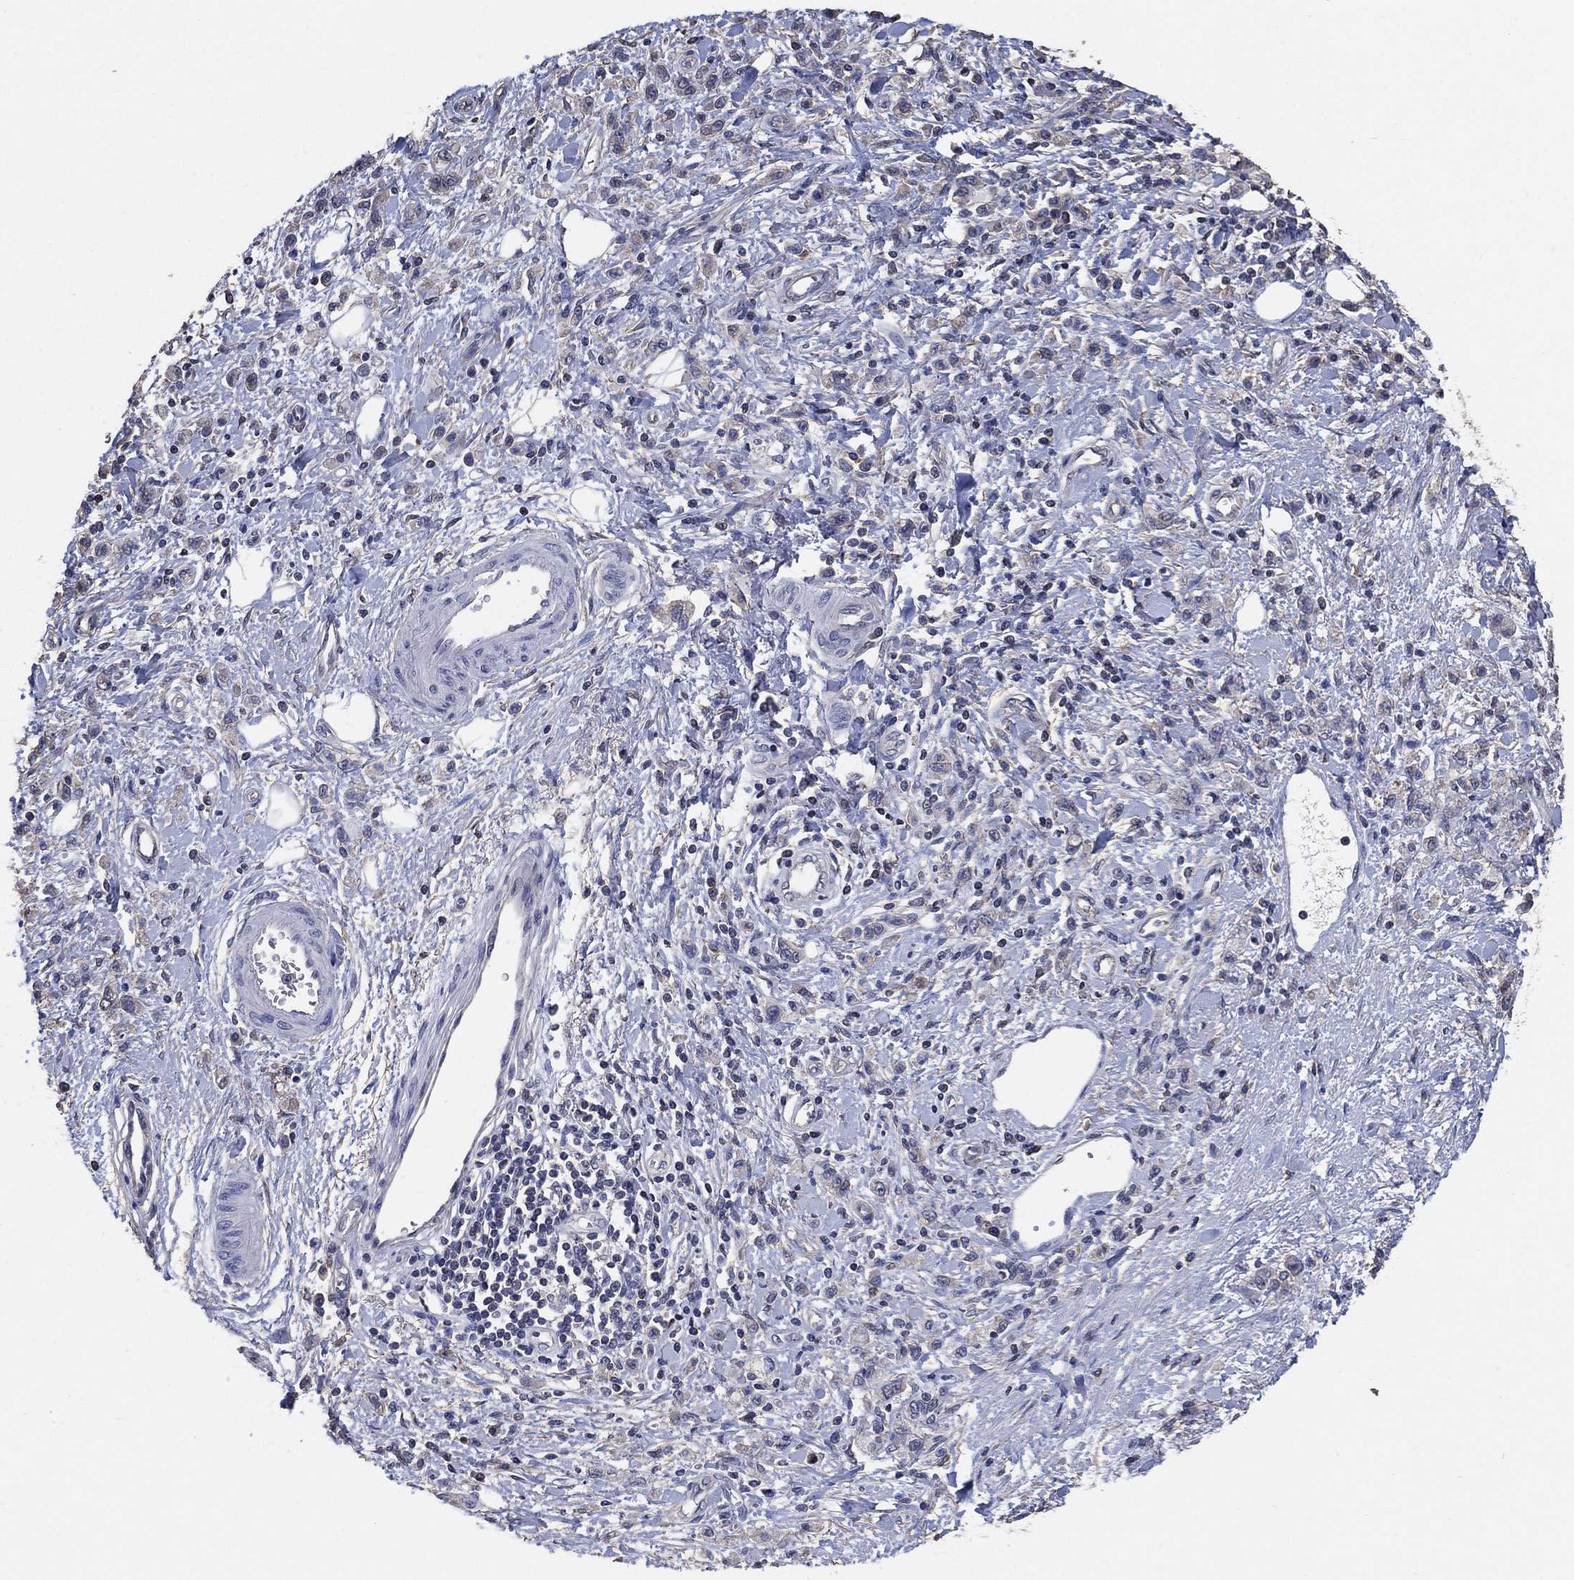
{"staining": {"intensity": "negative", "quantity": "none", "location": "none"}, "tissue": "stomach cancer", "cell_type": "Tumor cells", "image_type": "cancer", "snomed": [{"axis": "morphology", "description": "Adenocarcinoma, NOS"}, {"axis": "topography", "description": "Stomach"}], "caption": "High power microscopy micrograph of an immunohistochemistry histopathology image of stomach cancer (adenocarcinoma), revealing no significant expression in tumor cells.", "gene": "KLK5", "patient": {"sex": "male", "age": 77}}